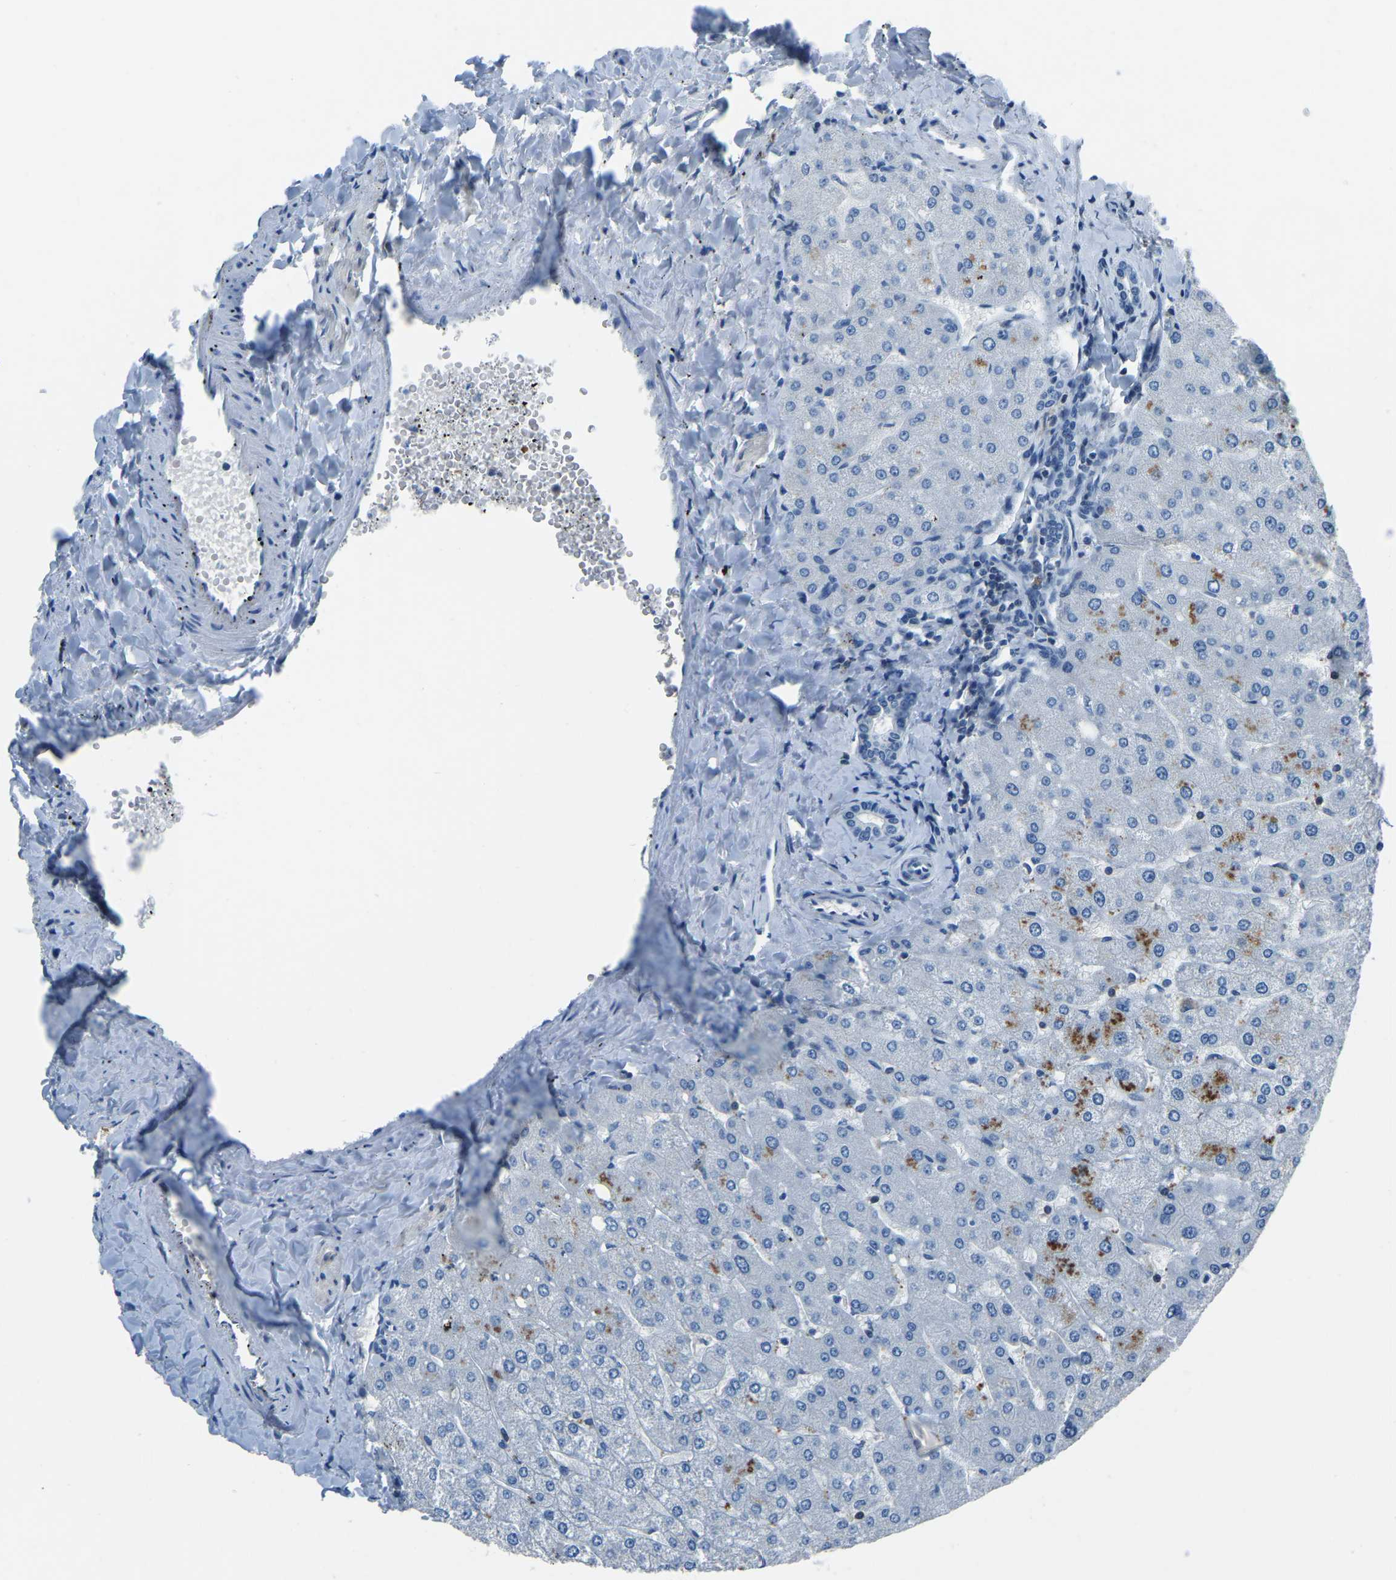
{"staining": {"intensity": "negative", "quantity": "none", "location": "none"}, "tissue": "liver", "cell_type": "Cholangiocytes", "image_type": "normal", "snomed": [{"axis": "morphology", "description": "Normal tissue, NOS"}, {"axis": "topography", "description": "Liver"}], "caption": "Immunohistochemistry of benign human liver exhibits no expression in cholangiocytes.", "gene": "XIRP1", "patient": {"sex": "male", "age": 55}}